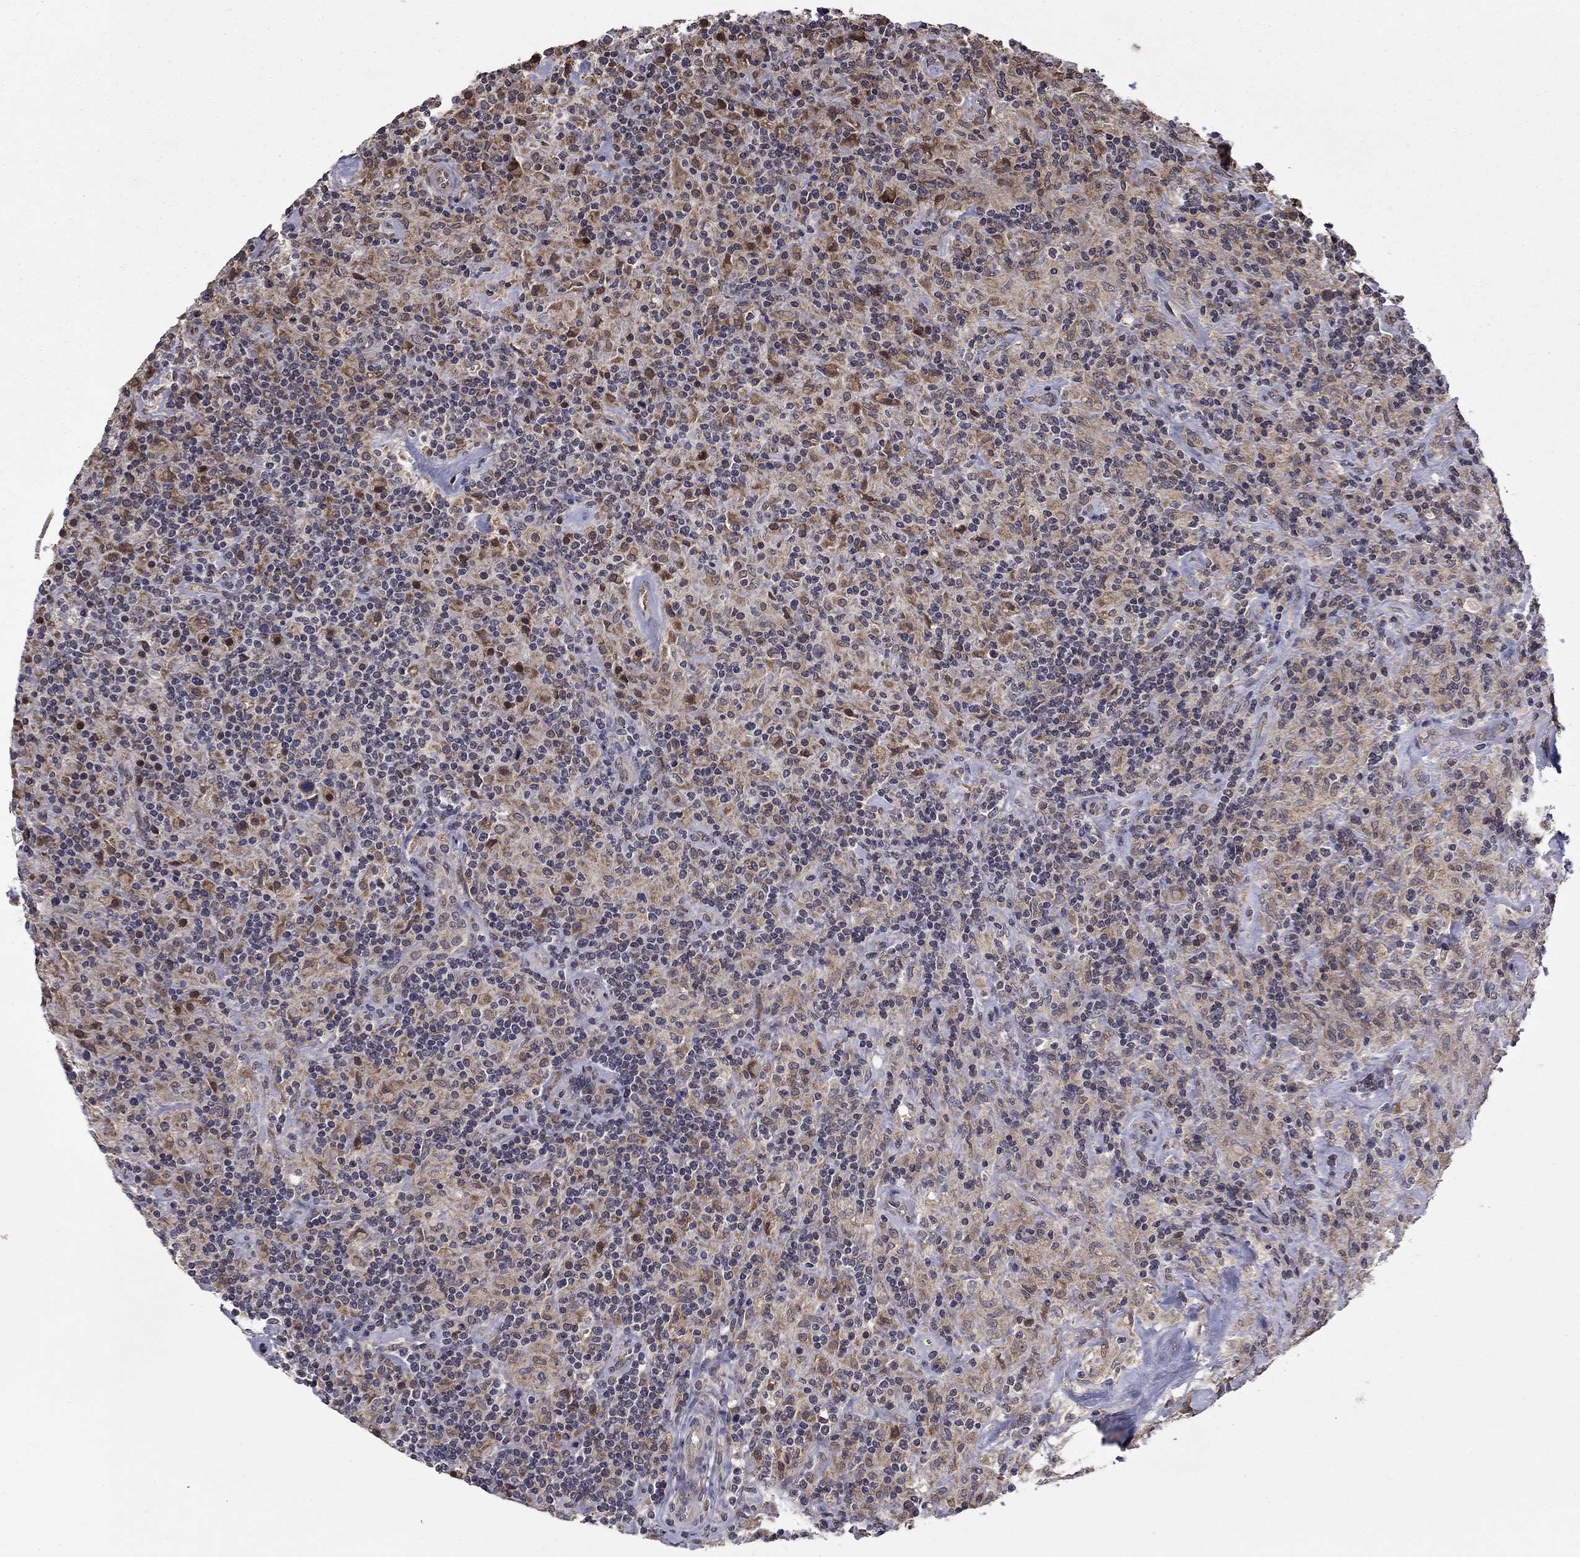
{"staining": {"intensity": "negative", "quantity": "none", "location": "none"}, "tissue": "lymphoma", "cell_type": "Tumor cells", "image_type": "cancer", "snomed": [{"axis": "morphology", "description": "Hodgkin's disease, NOS"}, {"axis": "topography", "description": "Lymph node"}], "caption": "Tumor cells show no significant protein positivity in lymphoma. Brightfield microscopy of immunohistochemistry stained with DAB (3,3'-diaminobenzidine) (brown) and hematoxylin (blue), captured at high magnification.", "gene": "SLC2A13", "patient": {"sex": "male", "age": 70}}